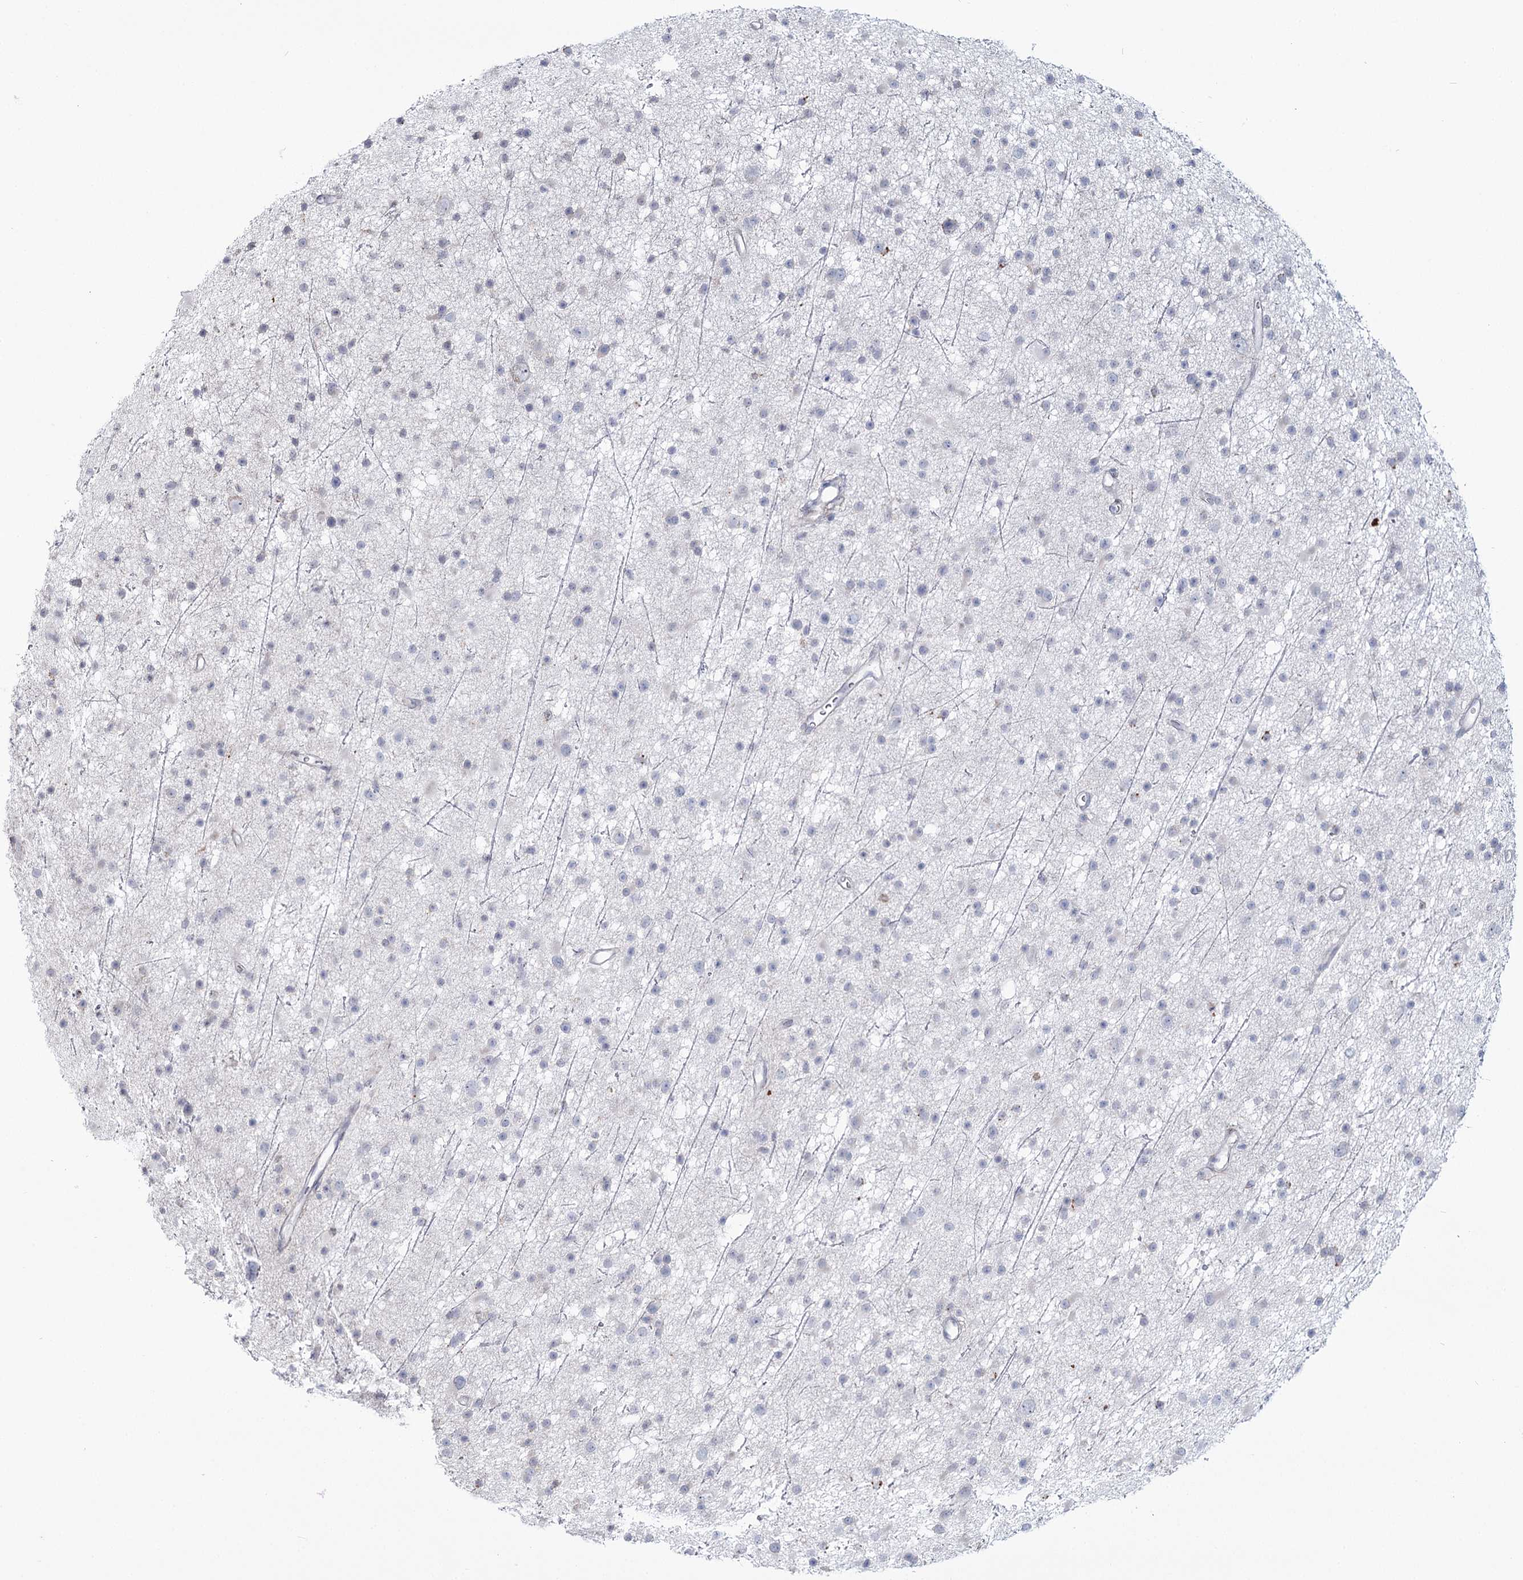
{"staining": {"intensity": "negative", "quantity": "none", "location": "none"}, "tissue": "glioma", "cell_type": "Tumor cells", "image_type": "cancer", "snomed": [{"axis": "morphology", "description": "Glioma, malignant, Low grade"}, {"axis": "topography", "description": "Cerebral cortex"}], "caption": "Immunohistochemistry (IHC) of glioma shows no expression in tumor cells. (DAB (3,3'-diaminobenzidine) IHC, high magnification).", "gene": "ZCCHC9", "patient": {"sex": "female", "age": 39}}